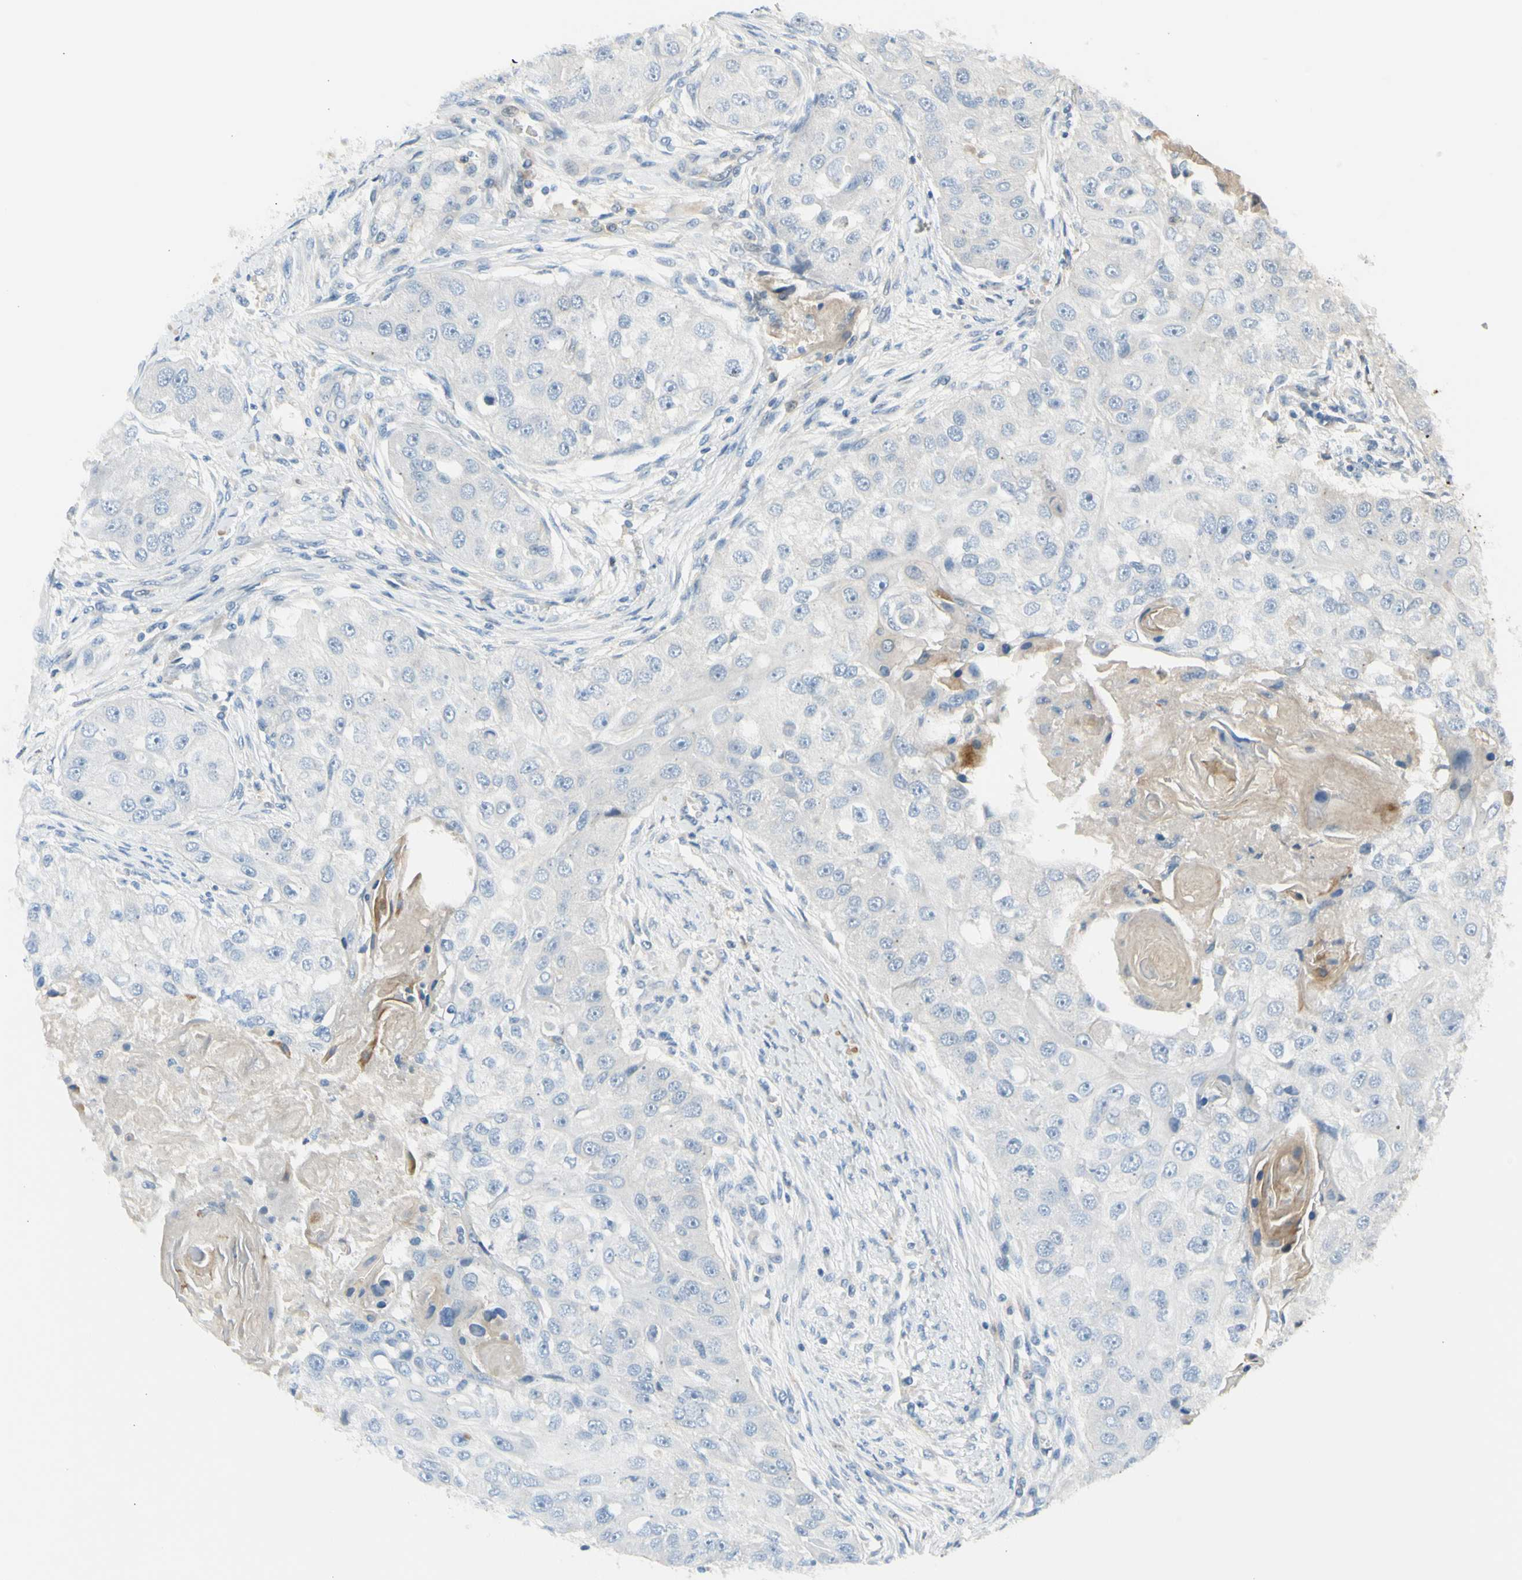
{"staining": {"intensity": "negative", "quantity": "none", "location": "none"}, "tissue": "head and neck cancer", "cell_type": "Tumor cells", "image_type": "cancer", "snomed": [{"axis": "morphology", "description": "Normal tissue, NOS"}, {"axis": "morphology", "description": "Squamous cell carcinoma, NOS"}, {"axis": "topography", "description": "Skeletal muscle"}, {"axis": "topography", "description": "Head-Neck"}], "caption": "A photomicrograph of human head and neck cancer is negative for staining in tumor cells.", "gene": "NPHP3", "patient": {"sex": "male", "age": 51}}